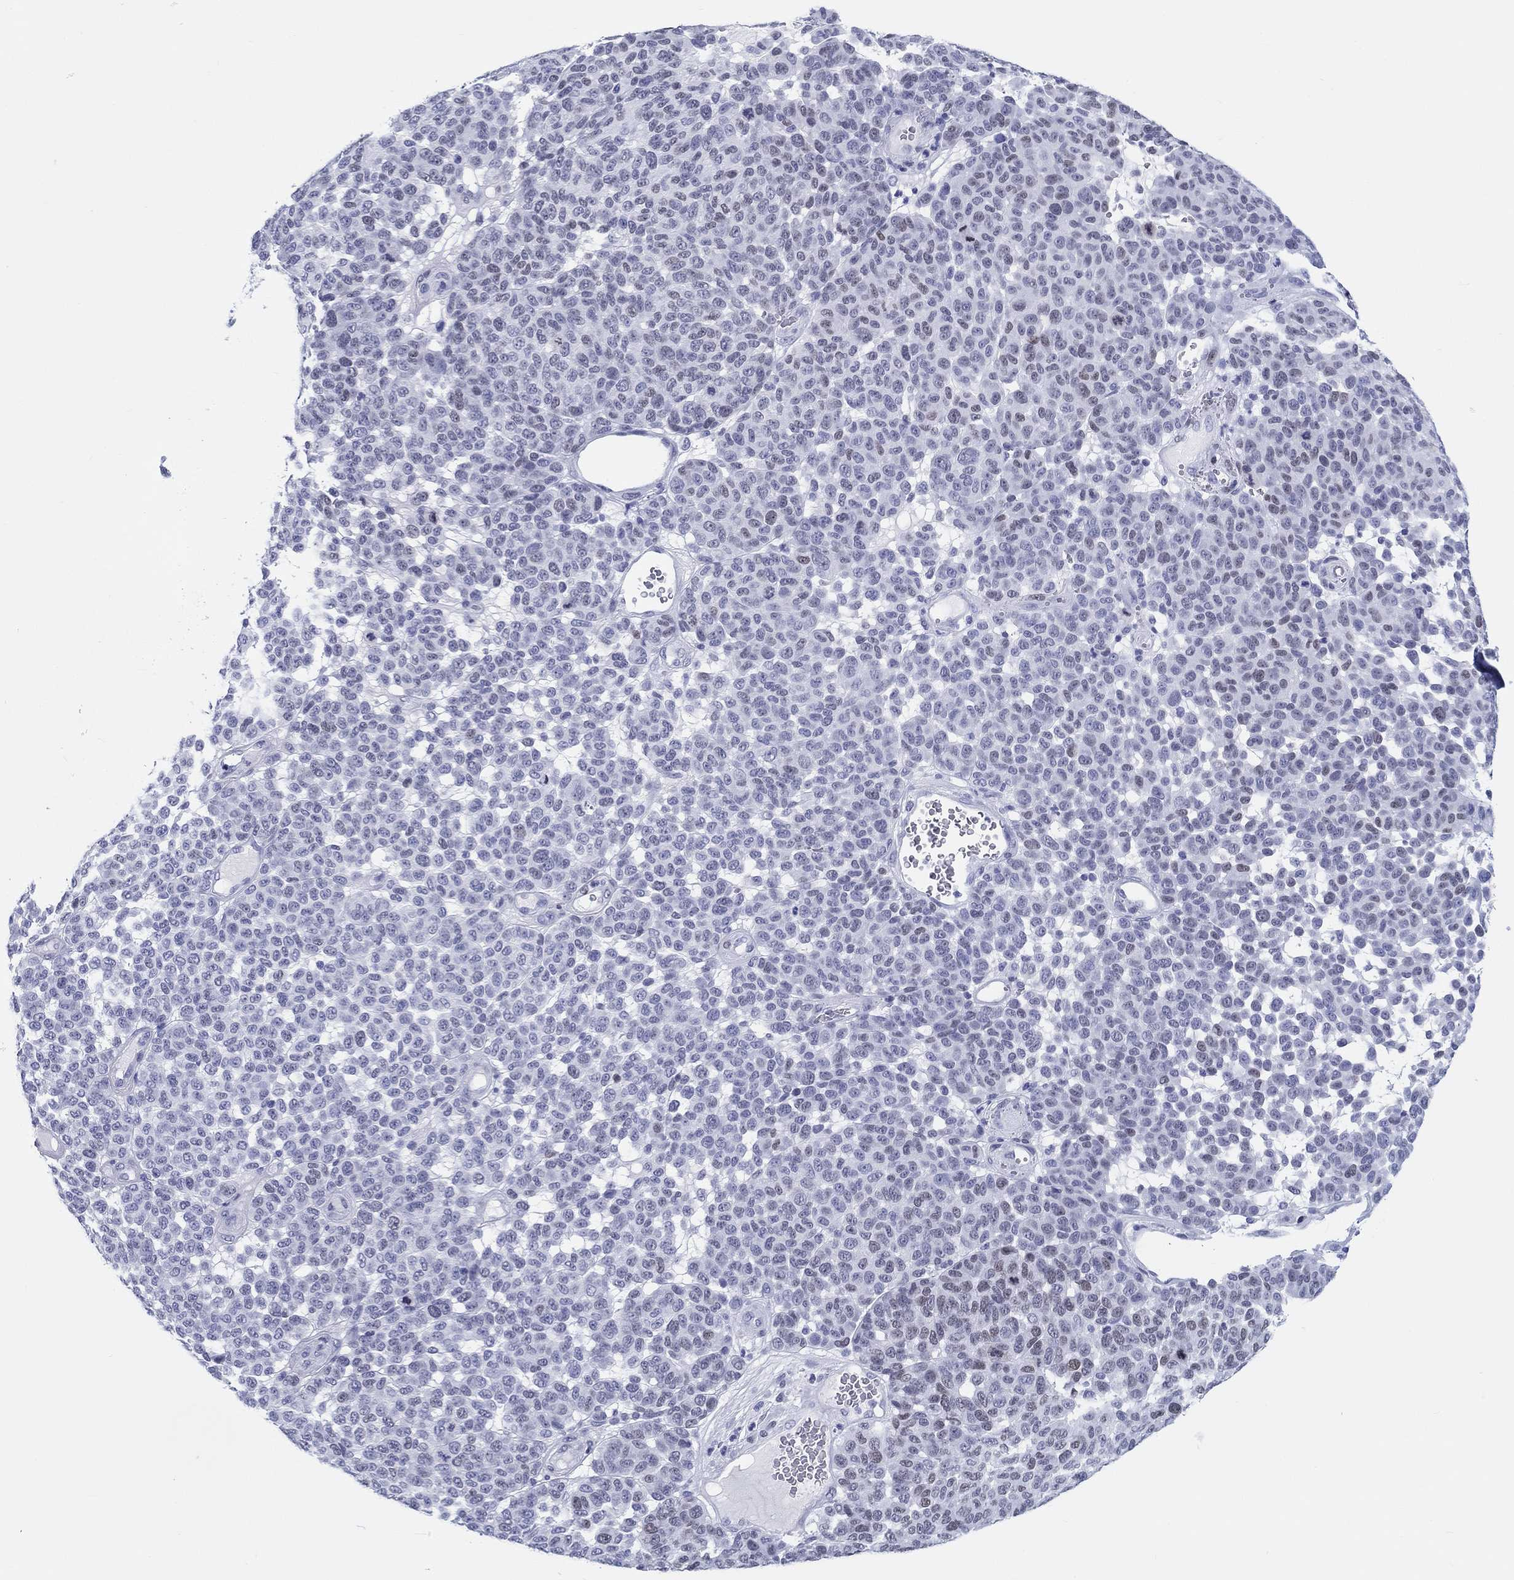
{"staining": {"intensity": "weak", "quantity": "<25%", "location": "nuclear"}, "tissue": "melanoma", "cell_type": "Tumor cells", "image_type": "cancer", "snomed": [{"axis": "morphology", "description": "Malignant melanoma, NOS"}, {"axis": "topography", "description": "Skin"}], "caption": "Immunohistochemistry micrograph of neoplastic tissue: malignant melanoma stained with DAB (3,3'-diaminobenzidine) displays no significant protein expression in tumor cells.", "gene": "H1-1", "patient": {"sex": "male", "age": 59}}